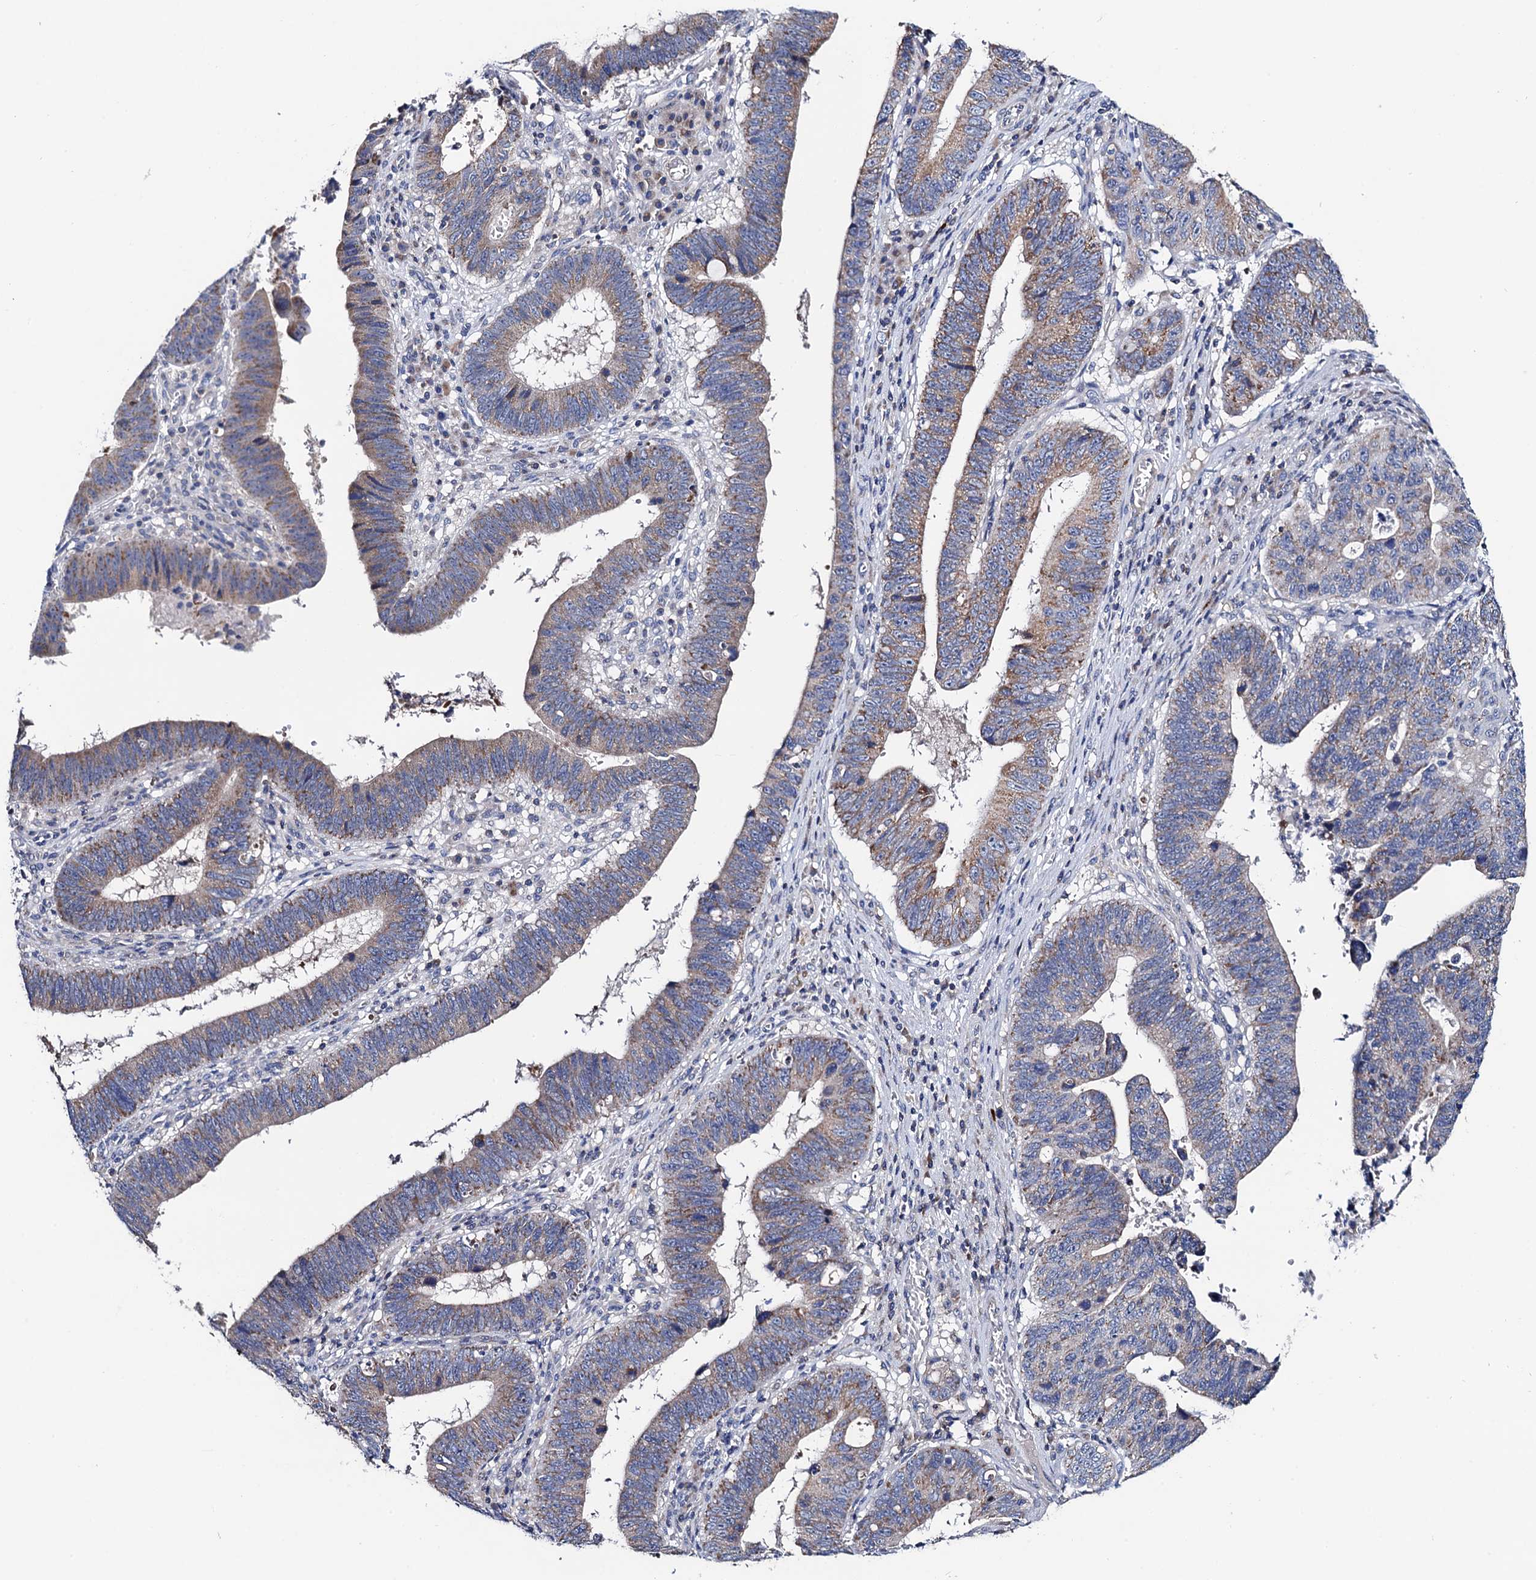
{"staining": {"intensity": "moderate", "quantity": "25%-75%", "location": "cytoplasmic/membranous"}, "tissue": "stomach cancer", "cell_type": "Tumor cells", "image_type": "cancer", "snomed": [{"axis": "morphology", "description": "Adenocarcinoma, NOS"}, {"axis": "topography", "description": "Stomach"}], "caption": "A micrograph of human stomach cancer stained for a protein demonstrates moderate cytoplasmic/membranous brown staining in tumor cells.", "gene": "MRPL48", "patient": {"sex": "male", "age": 59}}